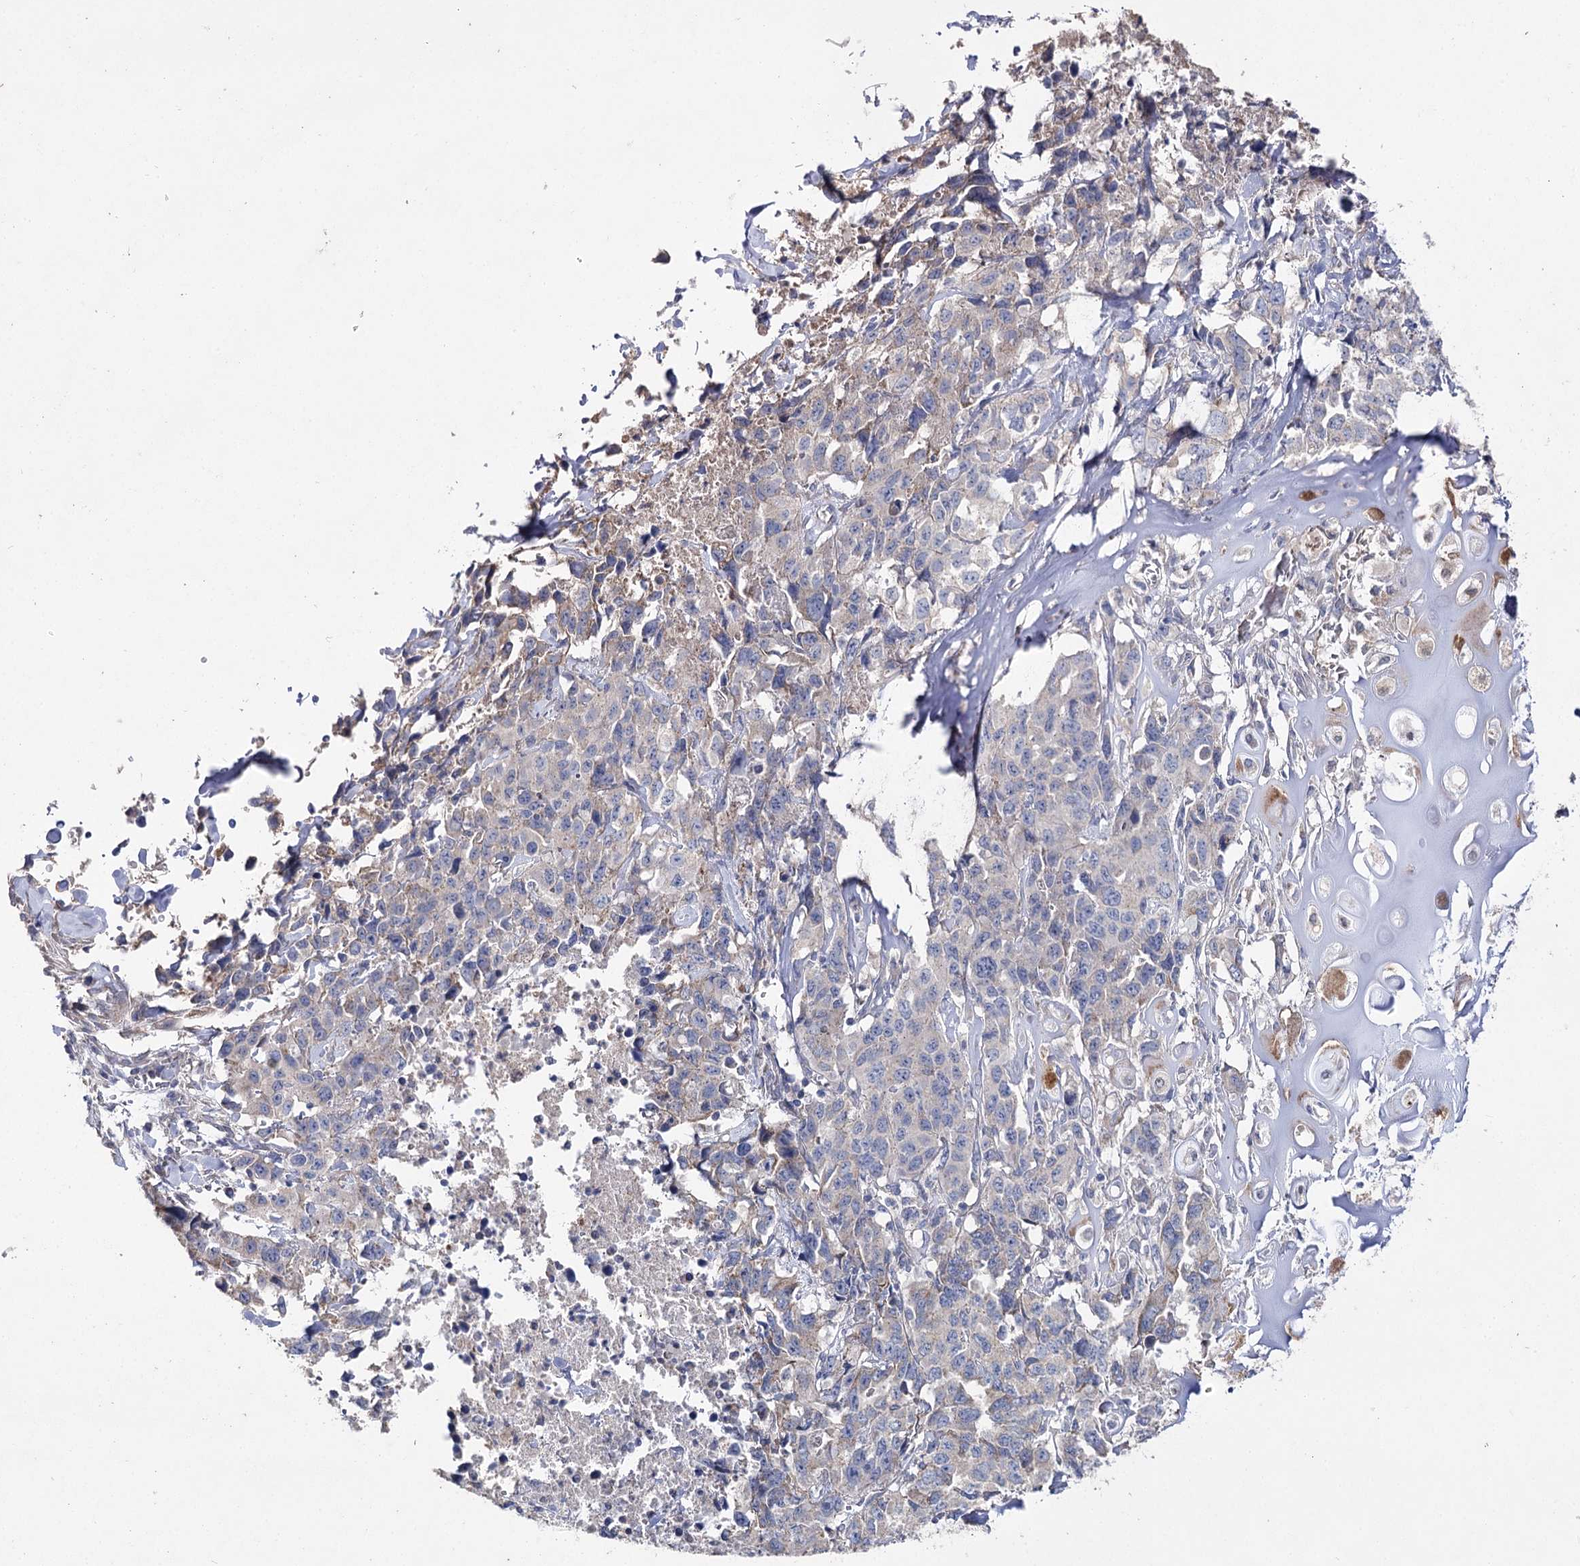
{"staining": {"intensity": "negative", "quantity": "none", "location": "none"}, "tissue": "lung cancer", "cell_type": "Tumor cells", "image_type": "cancer", "snomed": [{"axis": "morphology", "description": "Adenocarcinoma, NOS"}, {"axis": "topography", "description": "Lung"}], "caption": "A micrograph of human lung adenocarcinoma is negative for staining in tumor cells. (DAB immunohistochemistry visualized using brightfield microscopy, high magnification).", "gene": "AURKC", "patient": {"sex": "female", "age": 51}}